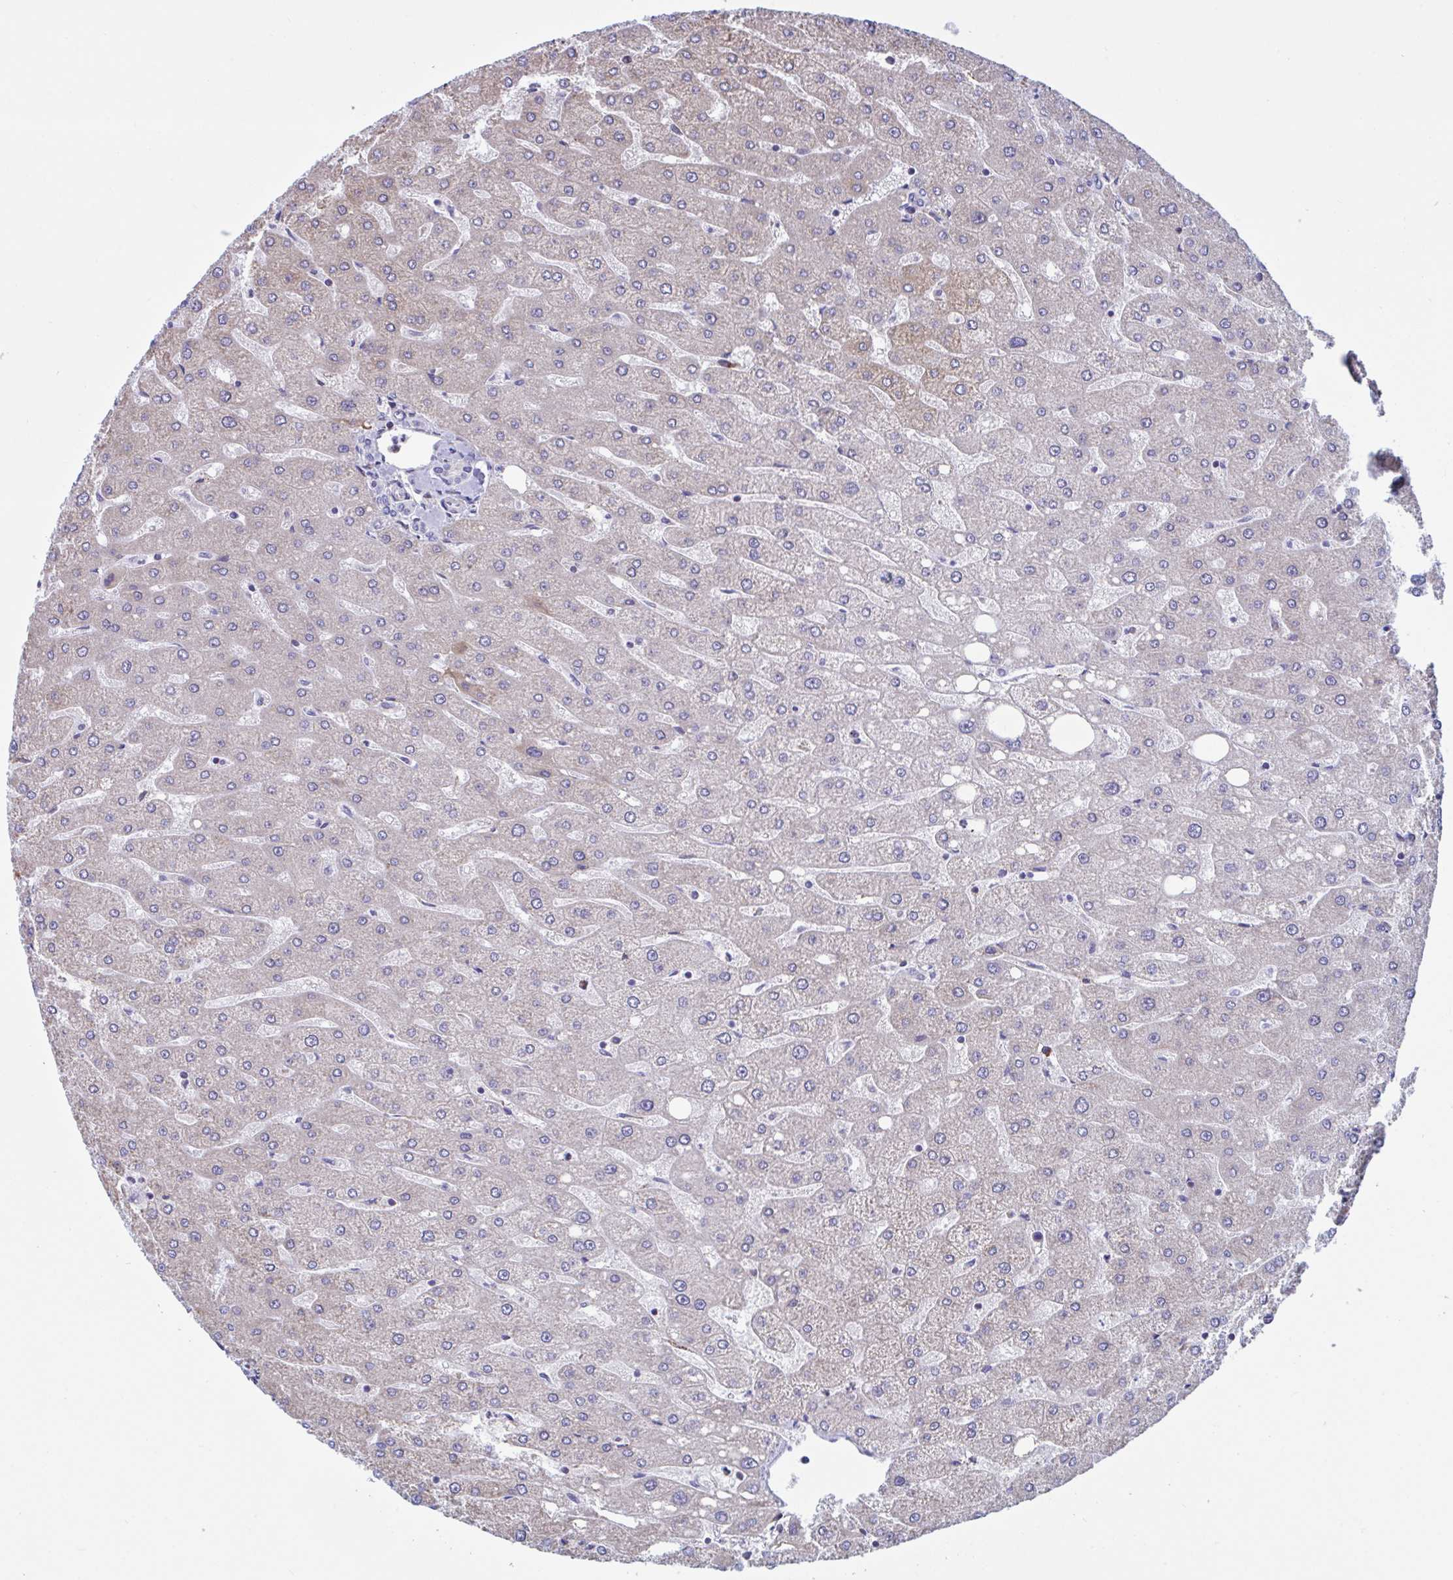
{"staining": {"intensity": "moderate", "quantity": "25%-75%", "location": "cytoplasmic/membranous"}, "tissue": "liver", "cell_type": "Cholangiocytes", "image_type": "normal", "snomed": [{"axis": "morphology", "description": "Normal tissue, NOS"}, {"axis": "topography", "description": "Liver"}], "caption": "IHC staining of benign liver, which exhibits medium levels of moderate cytoplasmic/membranous expression in approximately 25%-75% of cholangiocytes indicating moderate cytoplasmic/membranous protein staining. The staining was performed using DAB (3,3'-diaminobenzidine) (brown) for protein detection and nuclei were counterstained in hematoxylin (blue).", "gene": "PEAK3", "patient": {"sex": "male", "age": 67}}